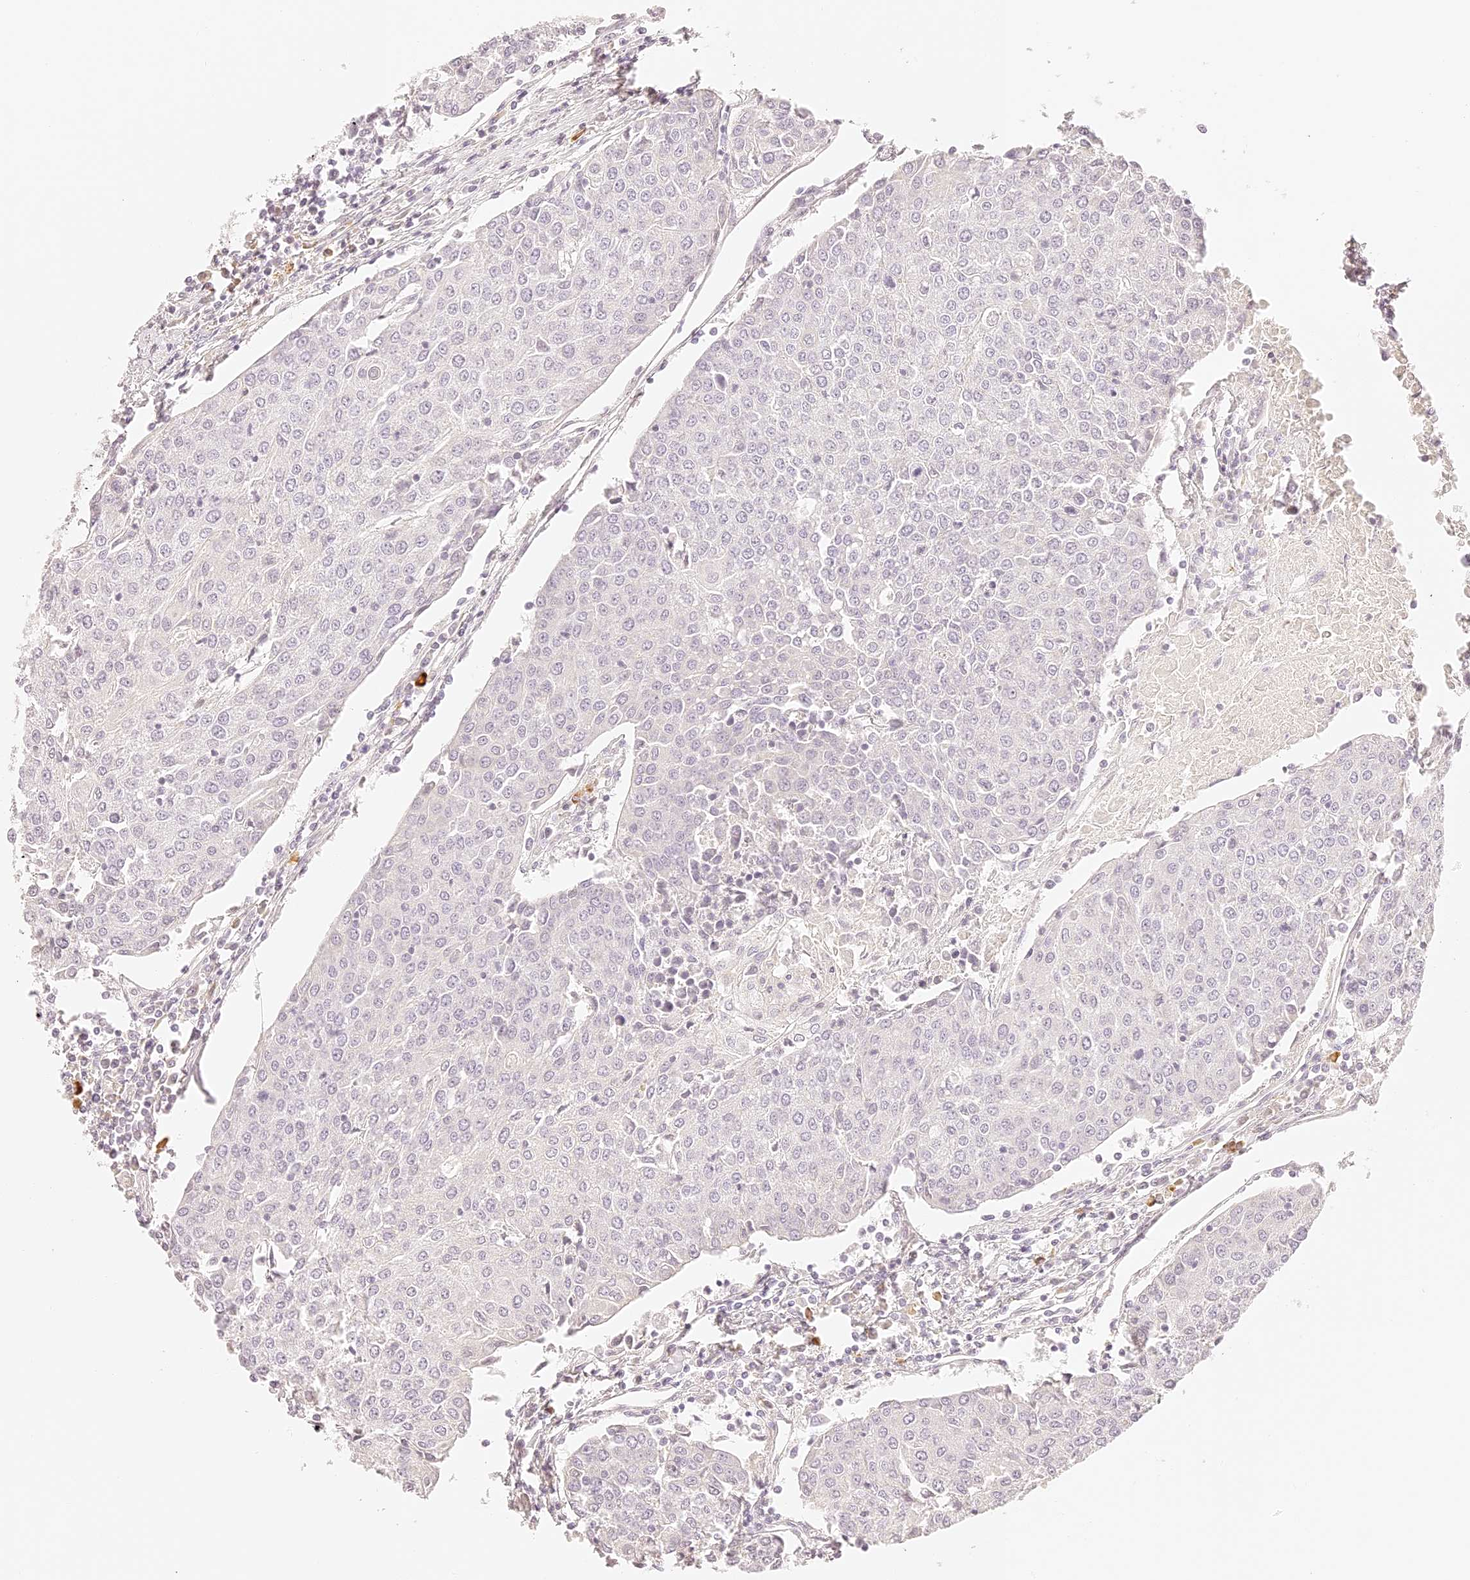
{"staining": {"intensity": "negative", "quantity": "none", "location": "none"}, "tissue": "urothelial cancer", "cell_type": "Tumor cells", "image_type": "cancer", "snomed": [{"axis": "morphology", "description": "Urothelial carcinoma, High grade"}, {"axis": "topography", "description": "Urinary bladder"}], "caption": "Tumor cells are negative for brown protein staining in high-grade urothelial carcinoma.", "gene": "TRIM45", "patient": {"sex": "female", "age": 85}}